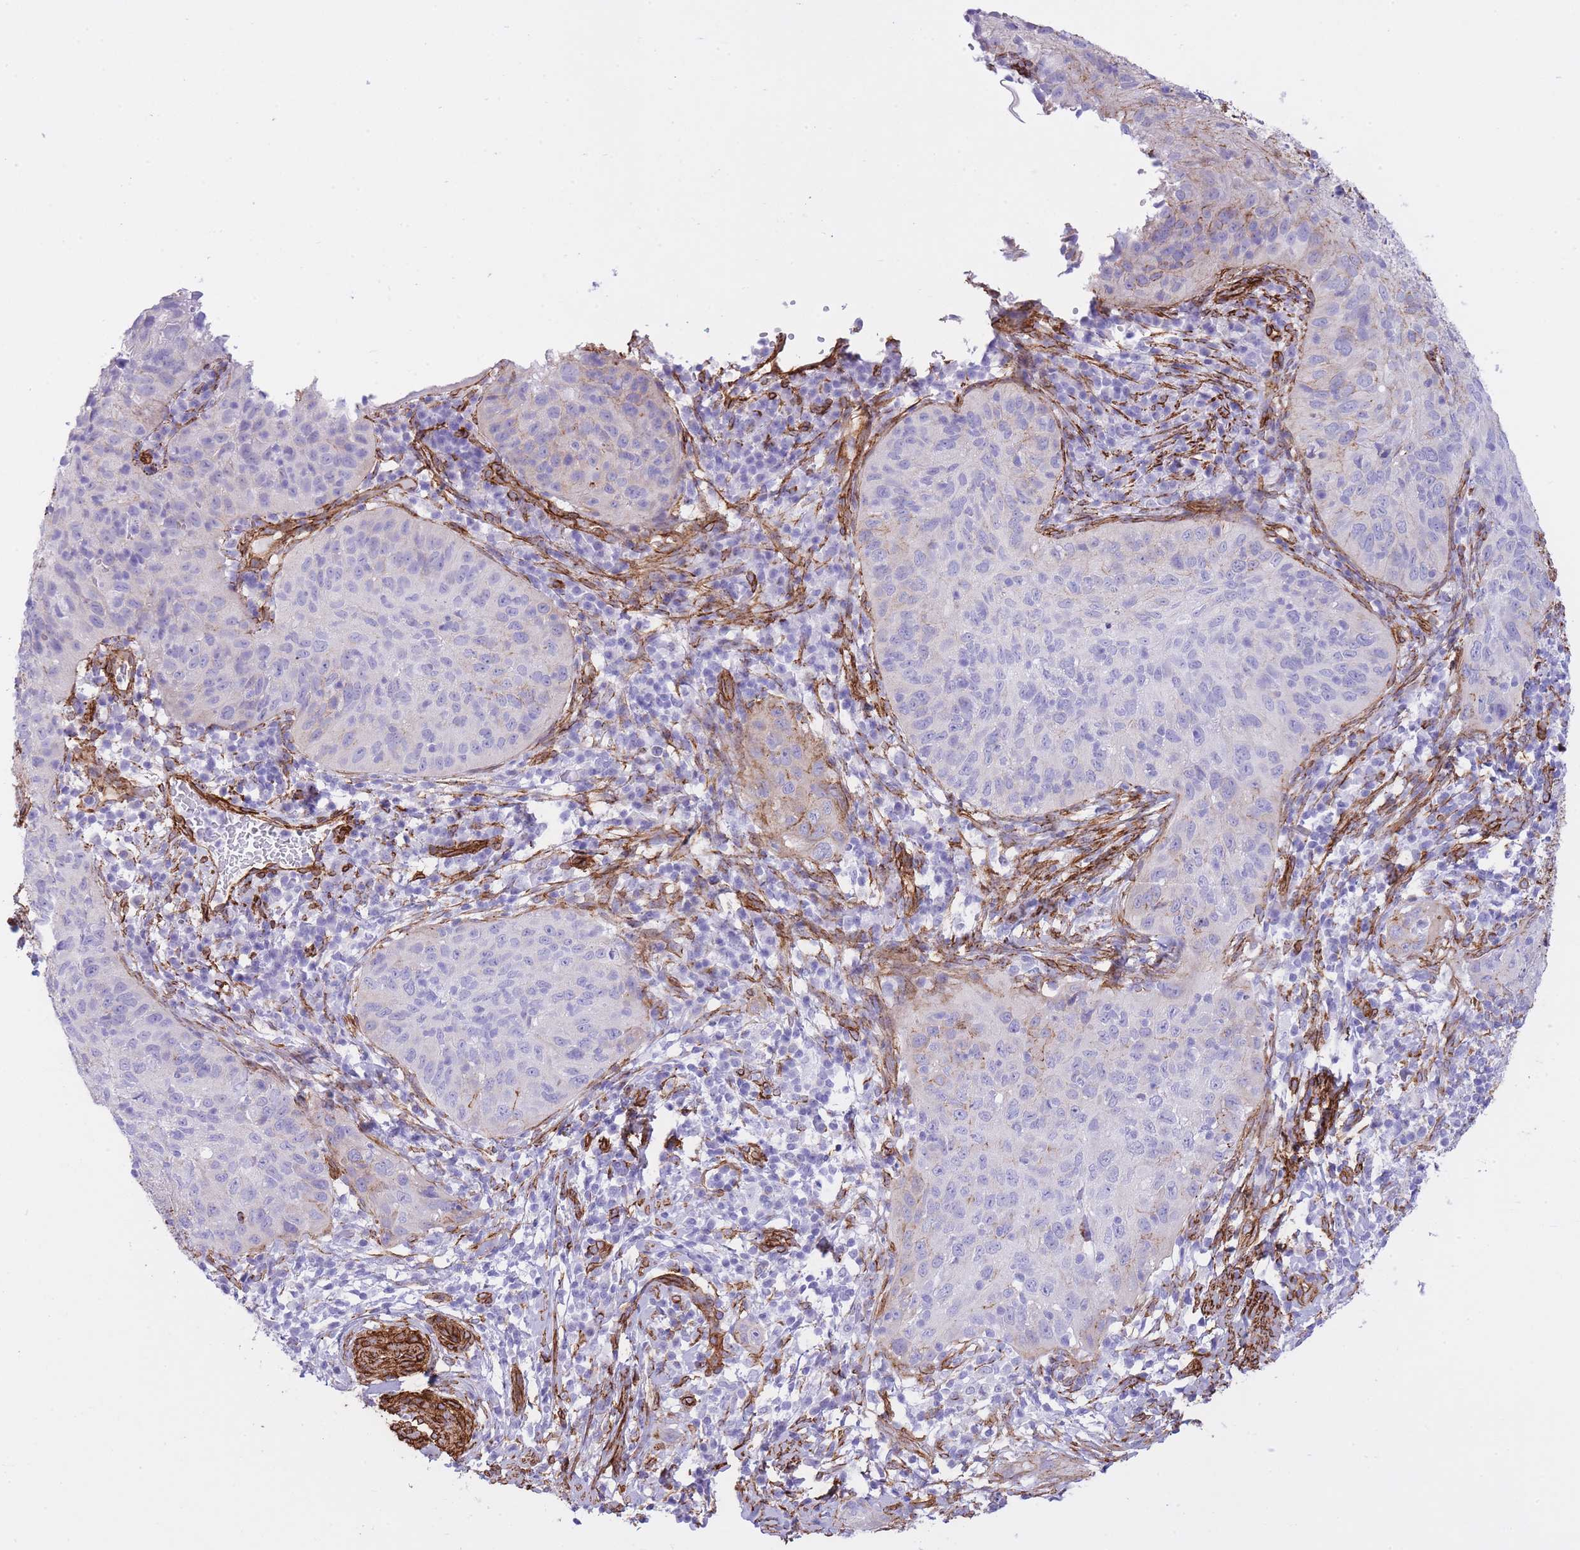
{"staining": {"intensity": "negative", "quantity": "none", "location": "none"}, "tissue": "cervical cancer", "cell_type": "Tumor cells", "image_type": "cancer", "snomed": [{"axis": "morphology", "description": "Squamous cell carcinoma, NOS"}, {"axis": "topography", "description": "Cervix"}], "caption": "This is a micrograph of immunohistochemistry (IHC) staining of cervical squamous cell carcinoma, which shows no staining in tumor cells.", "gene": "CAVIN1", "patient": {"sex": "female", "age": 30}}